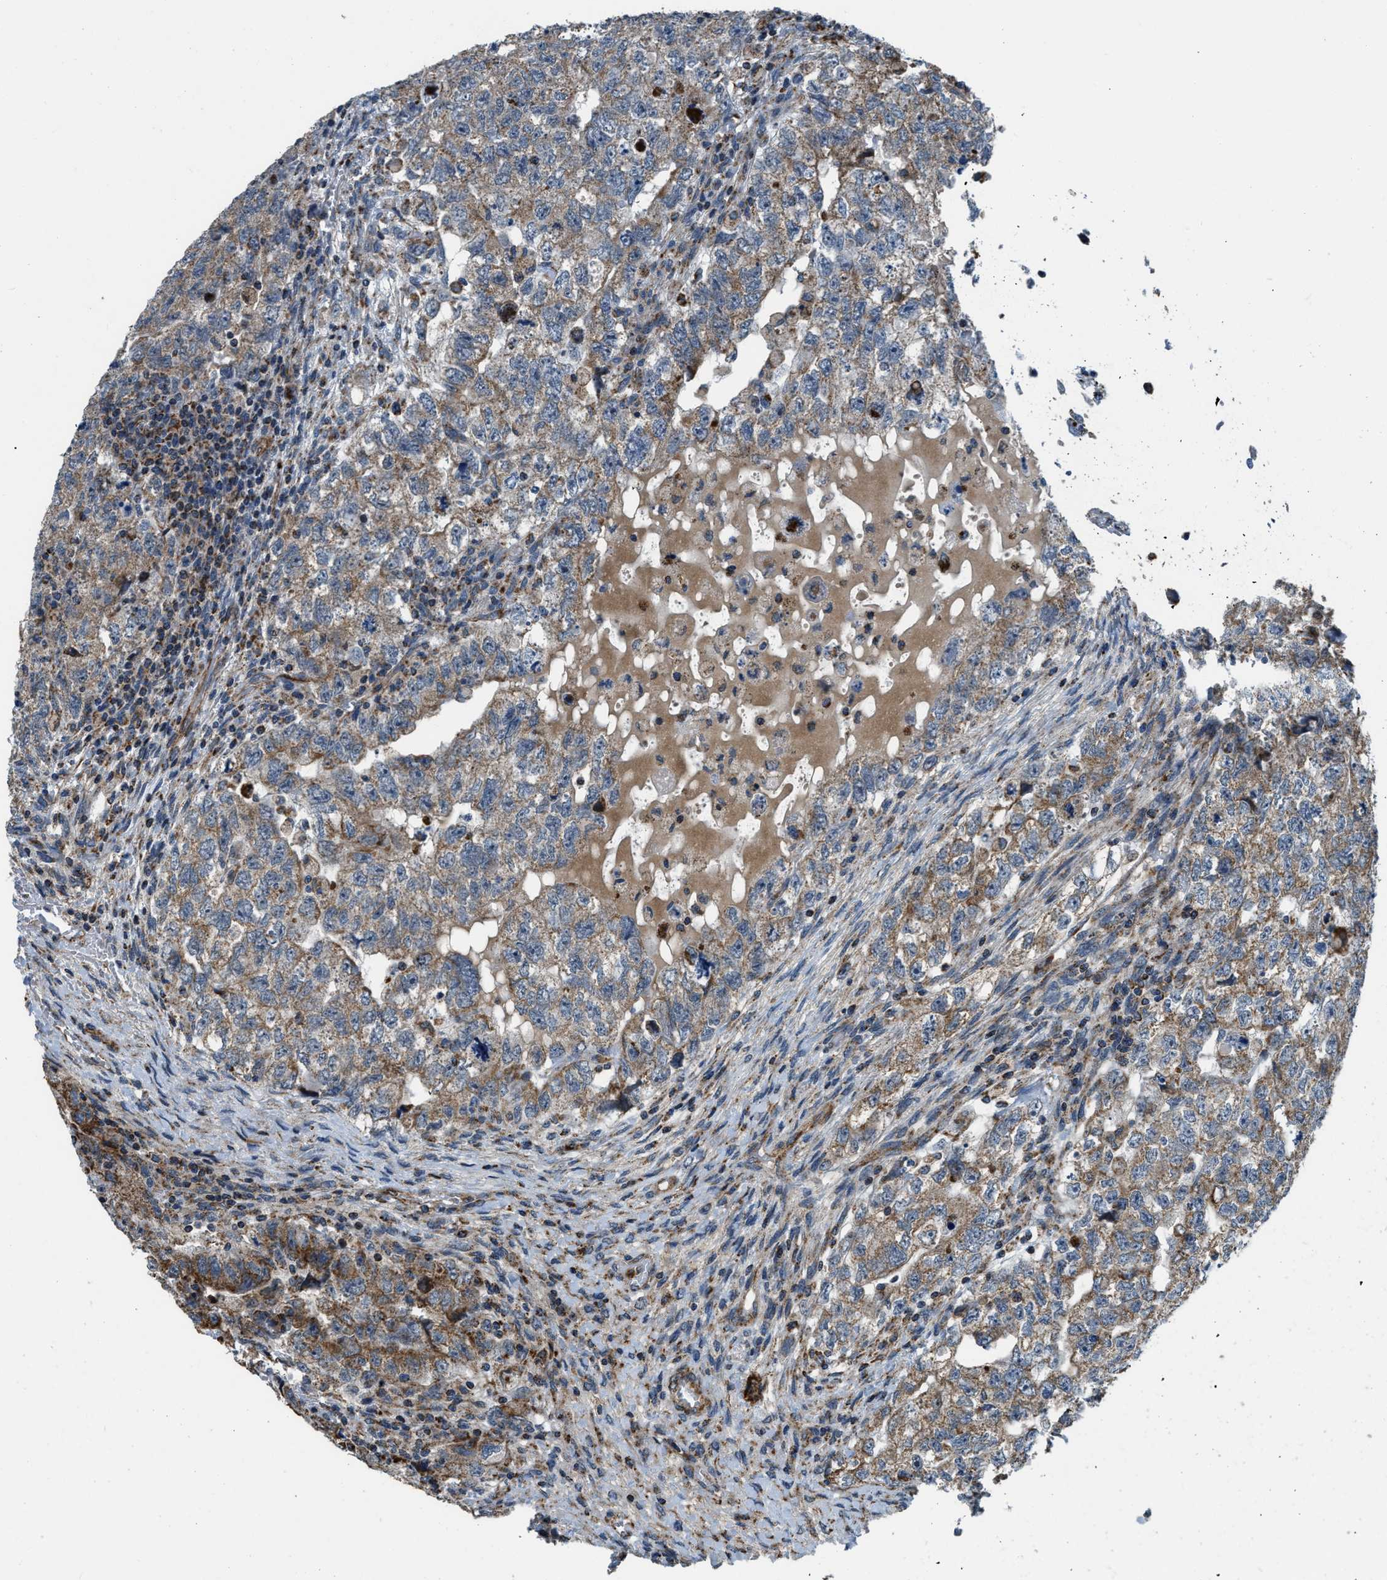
{"staining": {"intensity": "moderate", "quantity": ">75%", "location": "cytoplasmic/membranous"}, "tissue": "testis cancer", "cell_type": "Tumor cells", "image_type": "cancer", "snomed": [{"axis": "morphology", "description": "Carcinoma, Embryonal, NOS"}, {"axis": "topography", "description": "Testis"}], "caption": "A micrograph showing moderate cytoplasmic/membranous positivity in about >75% of tumor cells in testis embryonal carcinoma, as visualized by brown immunohistochemical staining.", "gene": "GSDME", "patient": {"sex": "male", "age": 36}}